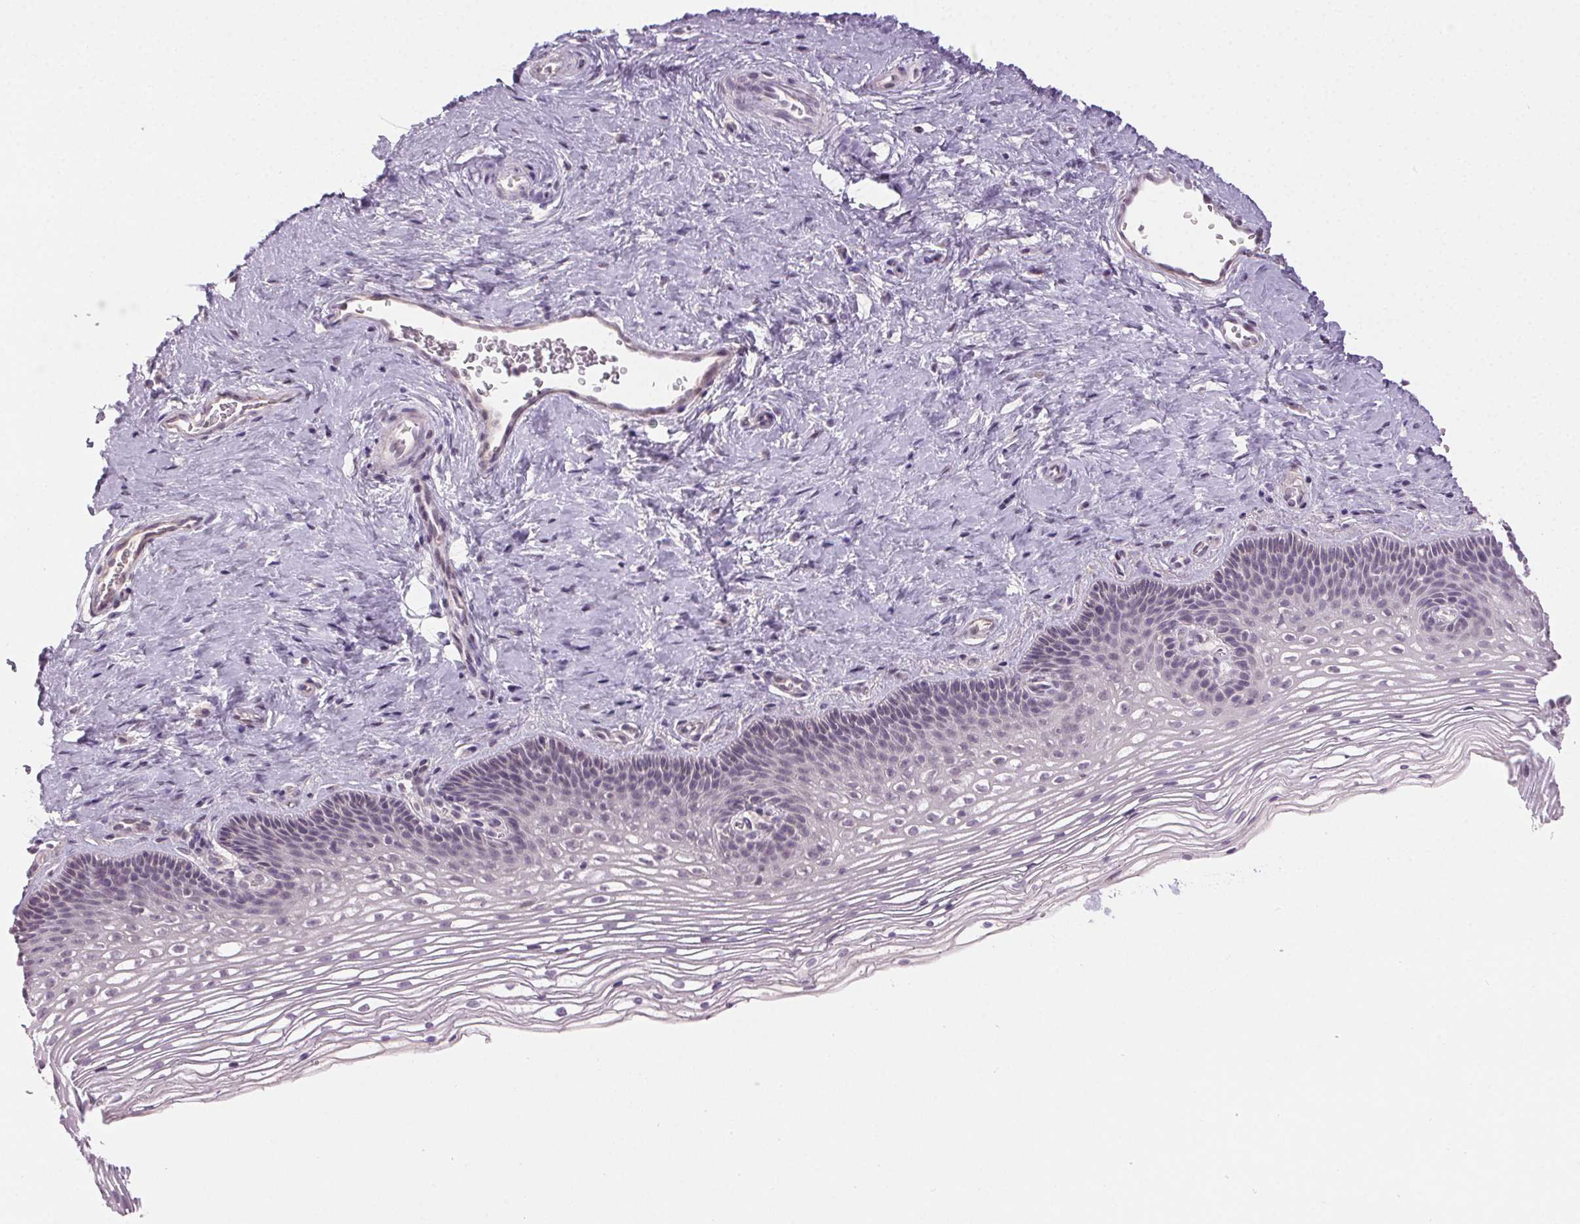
{"staining": {"intensity": "negative", "quantity": "none", "location": "none"}, "tissue": "cervix", "cell_type": "Glandular cells", "image_type": "normal", "snomed": [{"axis": "morphology", "description": "Normal tissue, NOS"}, {"axis": "topography", "description": "Cervix"}], "caption": "An IHC micrograph of benign cervix is shown. There is no staining in glandular cells of cervix.", "gene": "FAM168A", "patient": {"sex": "female", "age": 34}}